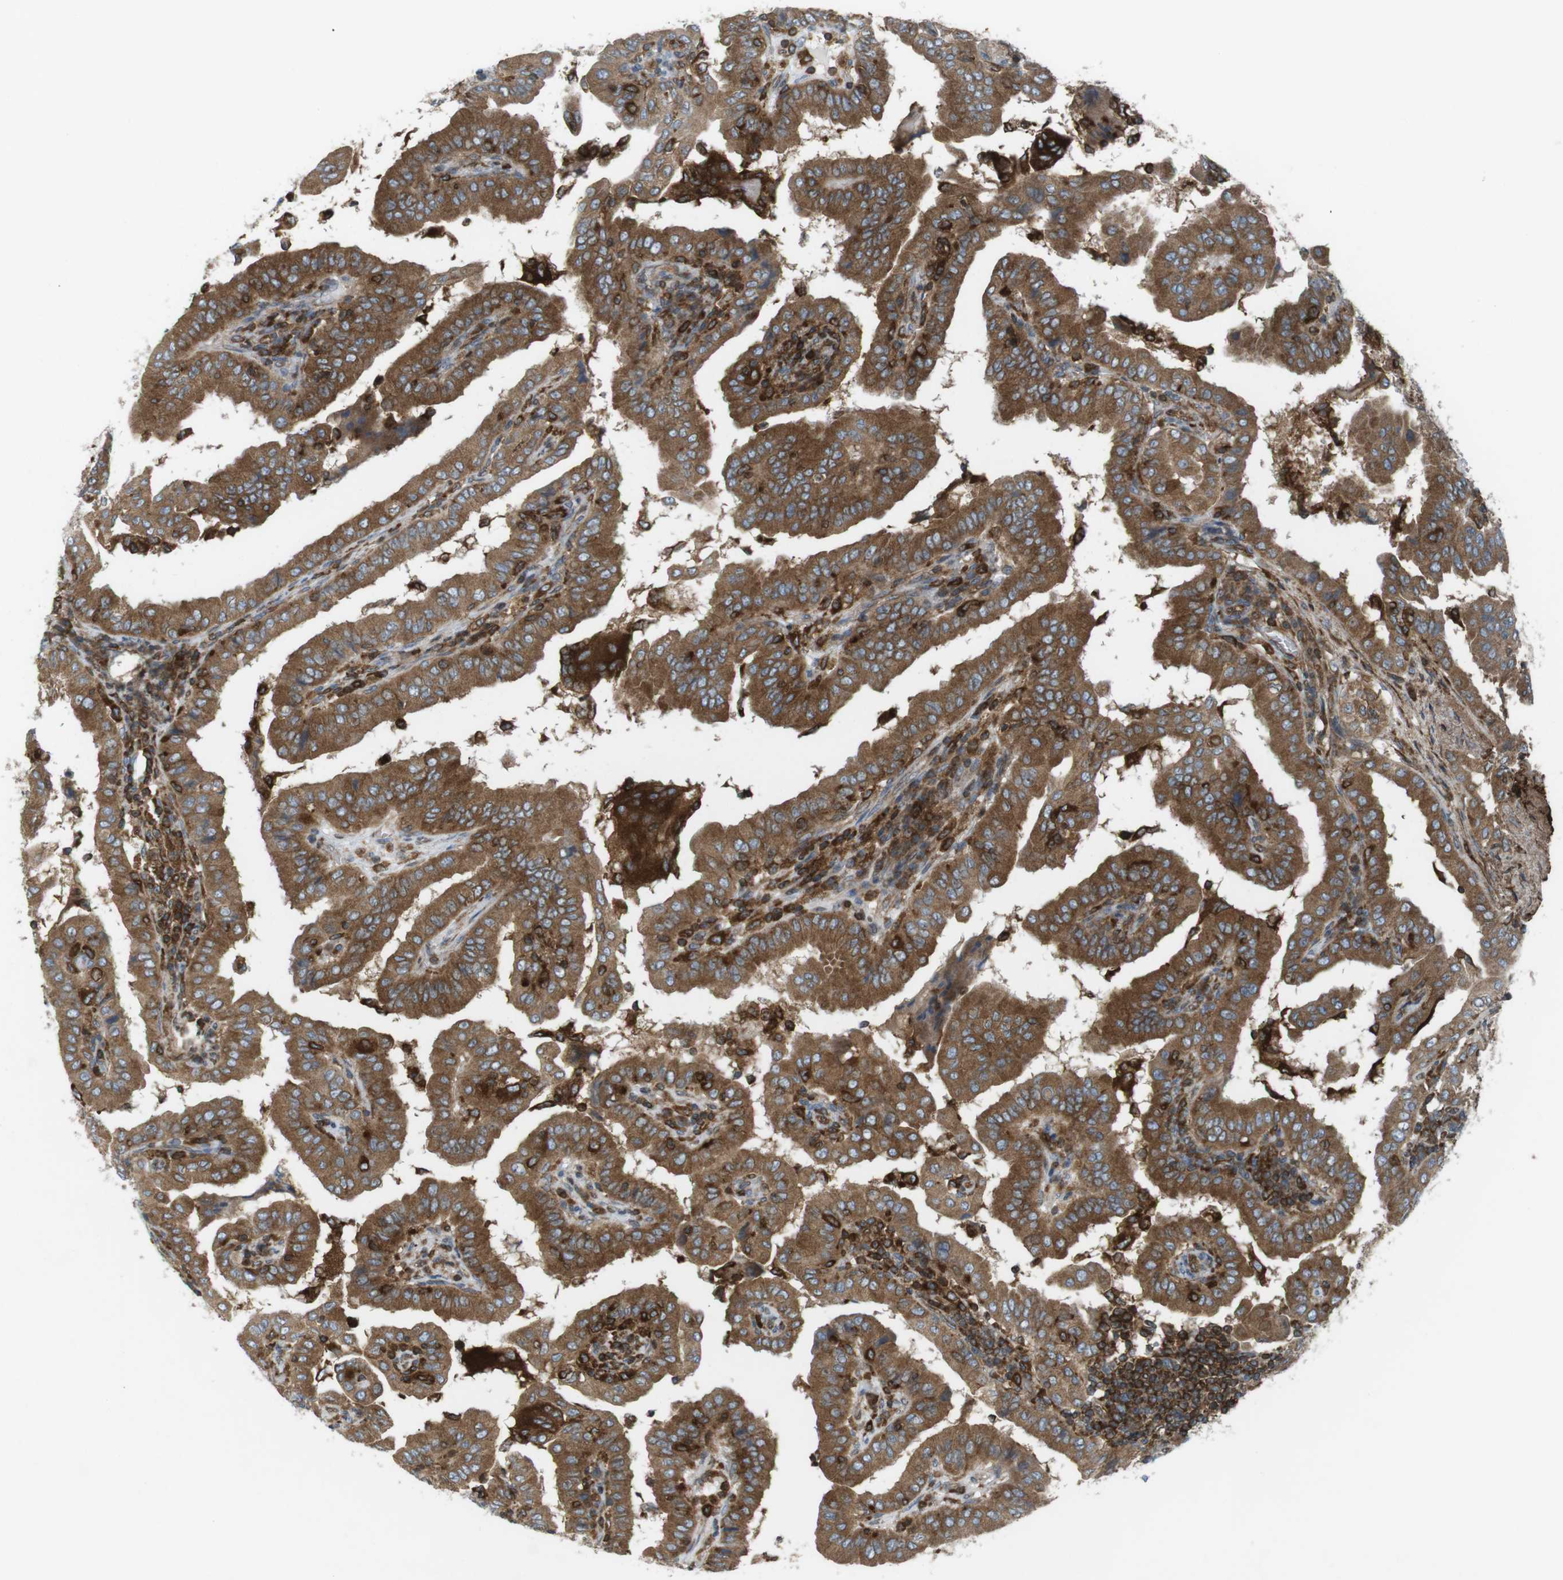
{"staining": {"intensity": "moderate", "quantity": ">75%", "location": "cytoplasmic/membranous"}, "tissue": "thyroid cancer", "cell_type": "Tumor cells", "image_type": "cancer", "snomed": [{"axis": "morphology", "description": "Papillary adenocarcinoma, NOS"}, {"axis": "topography", "description": "Thyroid gland"}], "caption": "Protein expression analysis of thyroid papillary adenocarcinoma reveals moderate cytoplasmic/membranous positivity in approximately >75% of tumor cells. Immunohistochemistry (ihc) stains the protein of interest in brown and the nuclei are stained blue.", "gene": "FLII", "patient": {"sex": "male", "age": 33}}